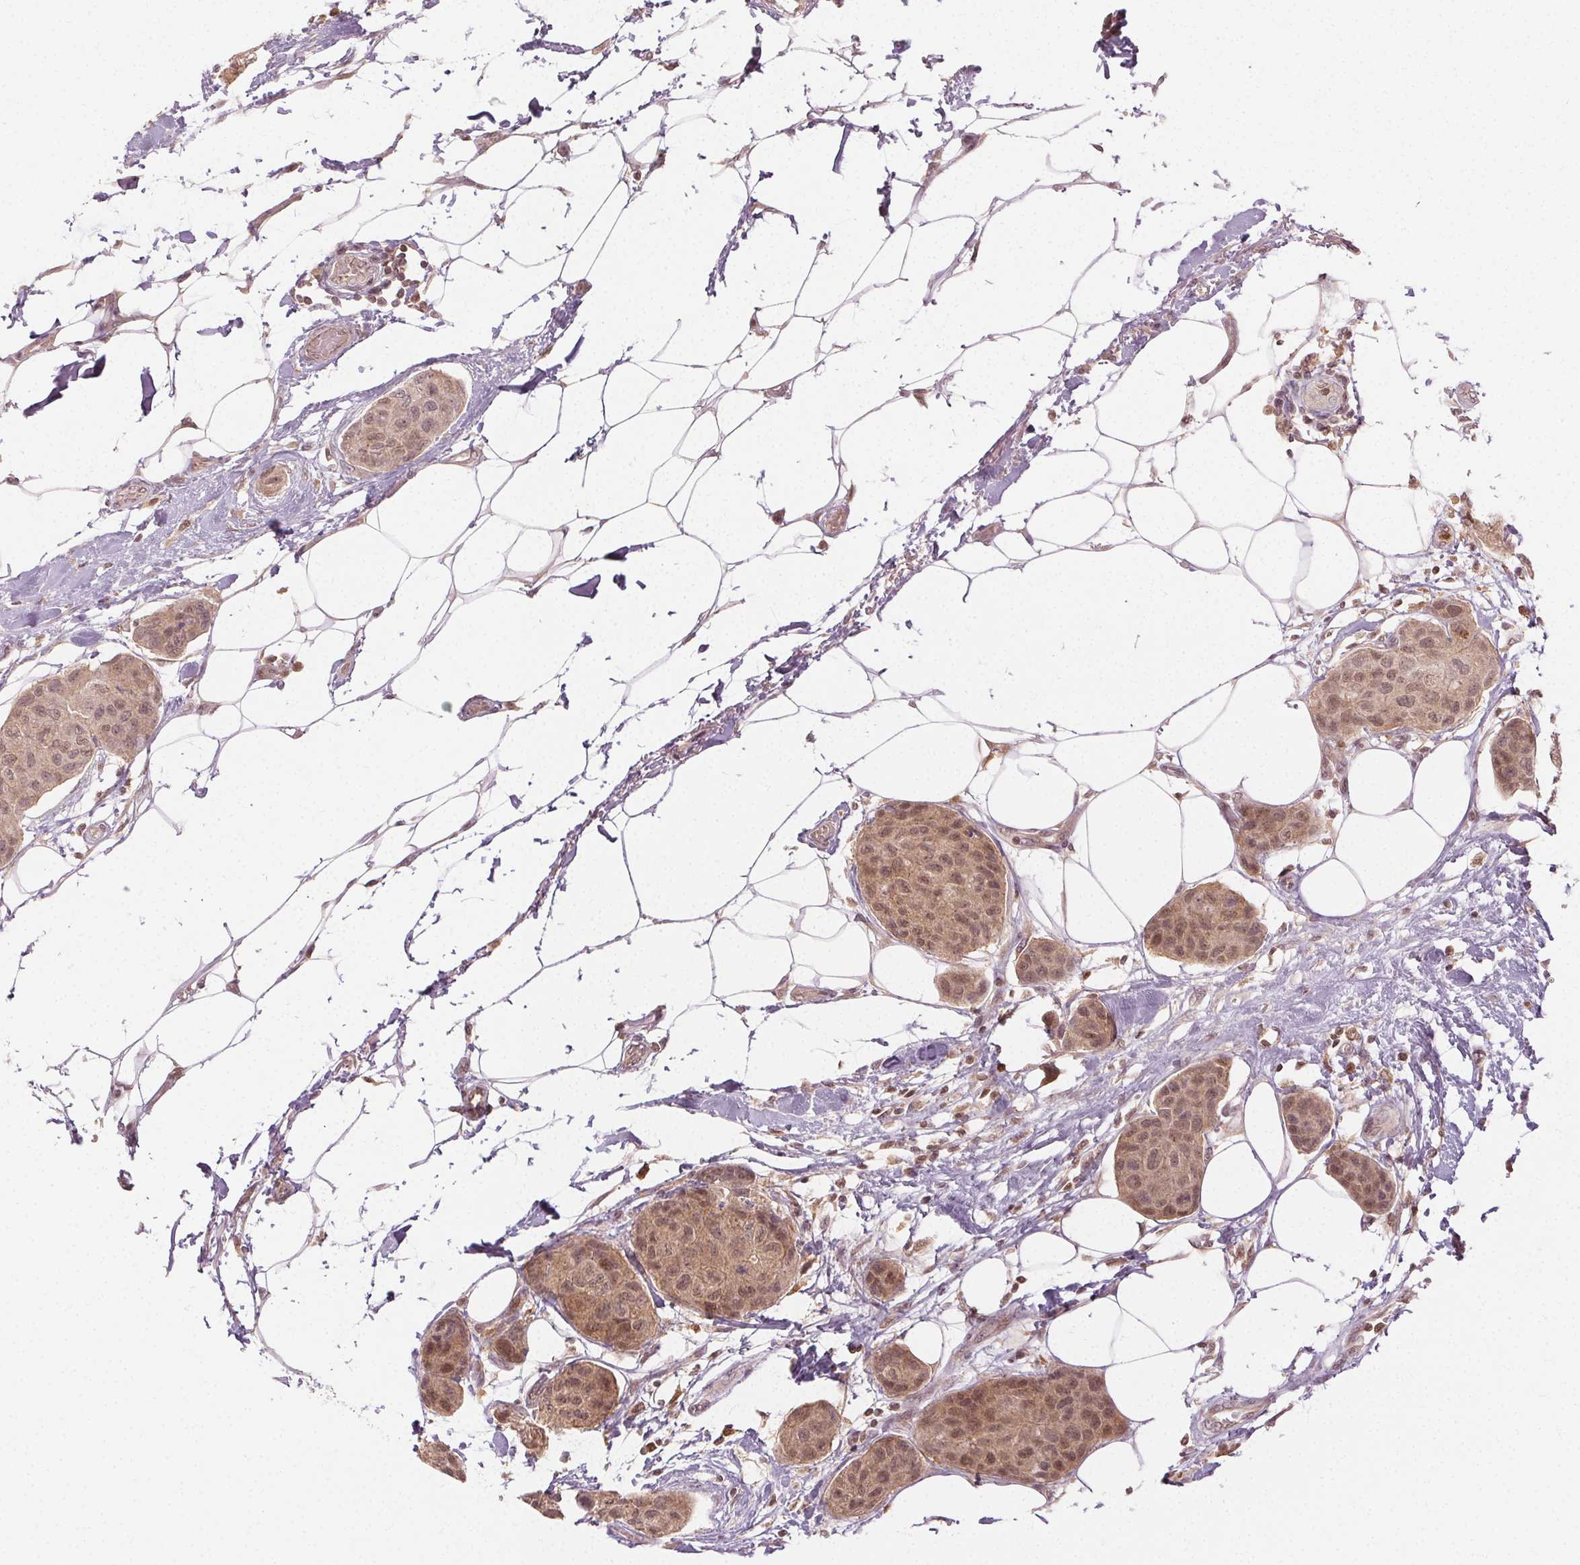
{"staining": {"intensity": "moderate", "quantity": ">75%", "location": "cytoplasmic/membranous,nuclear"}, "tissue": "breast cancer", "cell_type": "Tumor cells", "image_type": "cancer", "snomed": [{"axis": "morphology", "description": "Duct carcinoma"}, {"axis": "topography", "description": "Breast"}, {"axis": "topography", "description": "Lymph node"}], "caption": "IHC photomicrograph of intraductal carcinoma (breast) stained for a protein (brown), which reveals medium levels of moderate cytoplasmic/membranous and nuclear staining in approximately >75% of tumor cells.", "gene": "MAPK14", "patient": {"sex": "female", "age": 80}}